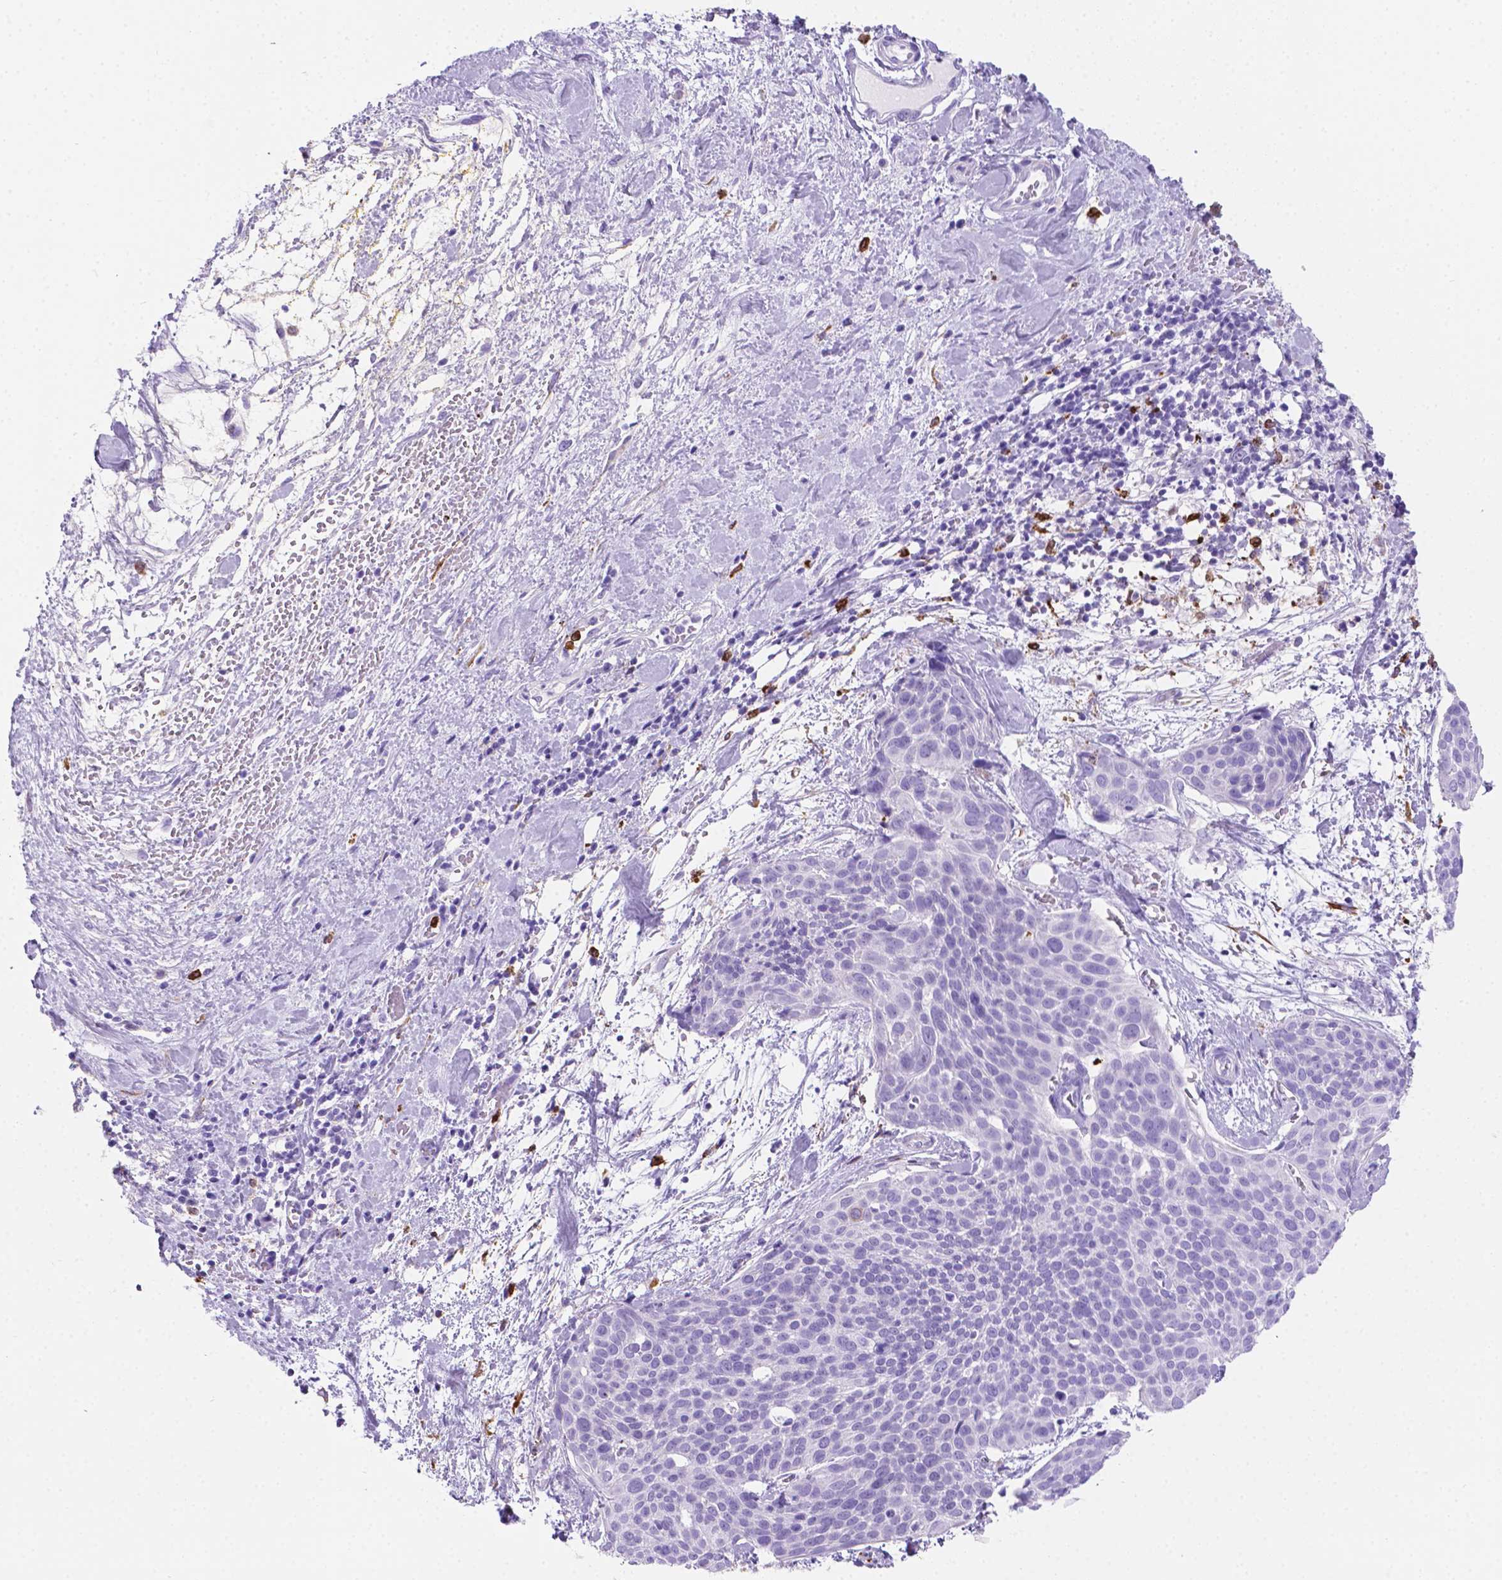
{"staining": {"intensity": "negative", "quantity": "none", "location": "none"}, "tissue": "cervical cancer", "cell_type": "Tumor cells", "image_type": "cancer", "snomed": [{"axis": "morphology", "description": "Squamous cell carcinoma, NOS"}, {"axis": "topography", "description": "Cervix"}], "caption": "Immunohistochemical staining of human squamous cell carcinoma (cervical) demonstrates no significant positivity in tumor cells. (Brightfield microscopy of DAB IHC at high magnification).", "gene": "MACF1", "patient": {"sex": "female", "age": 39}}